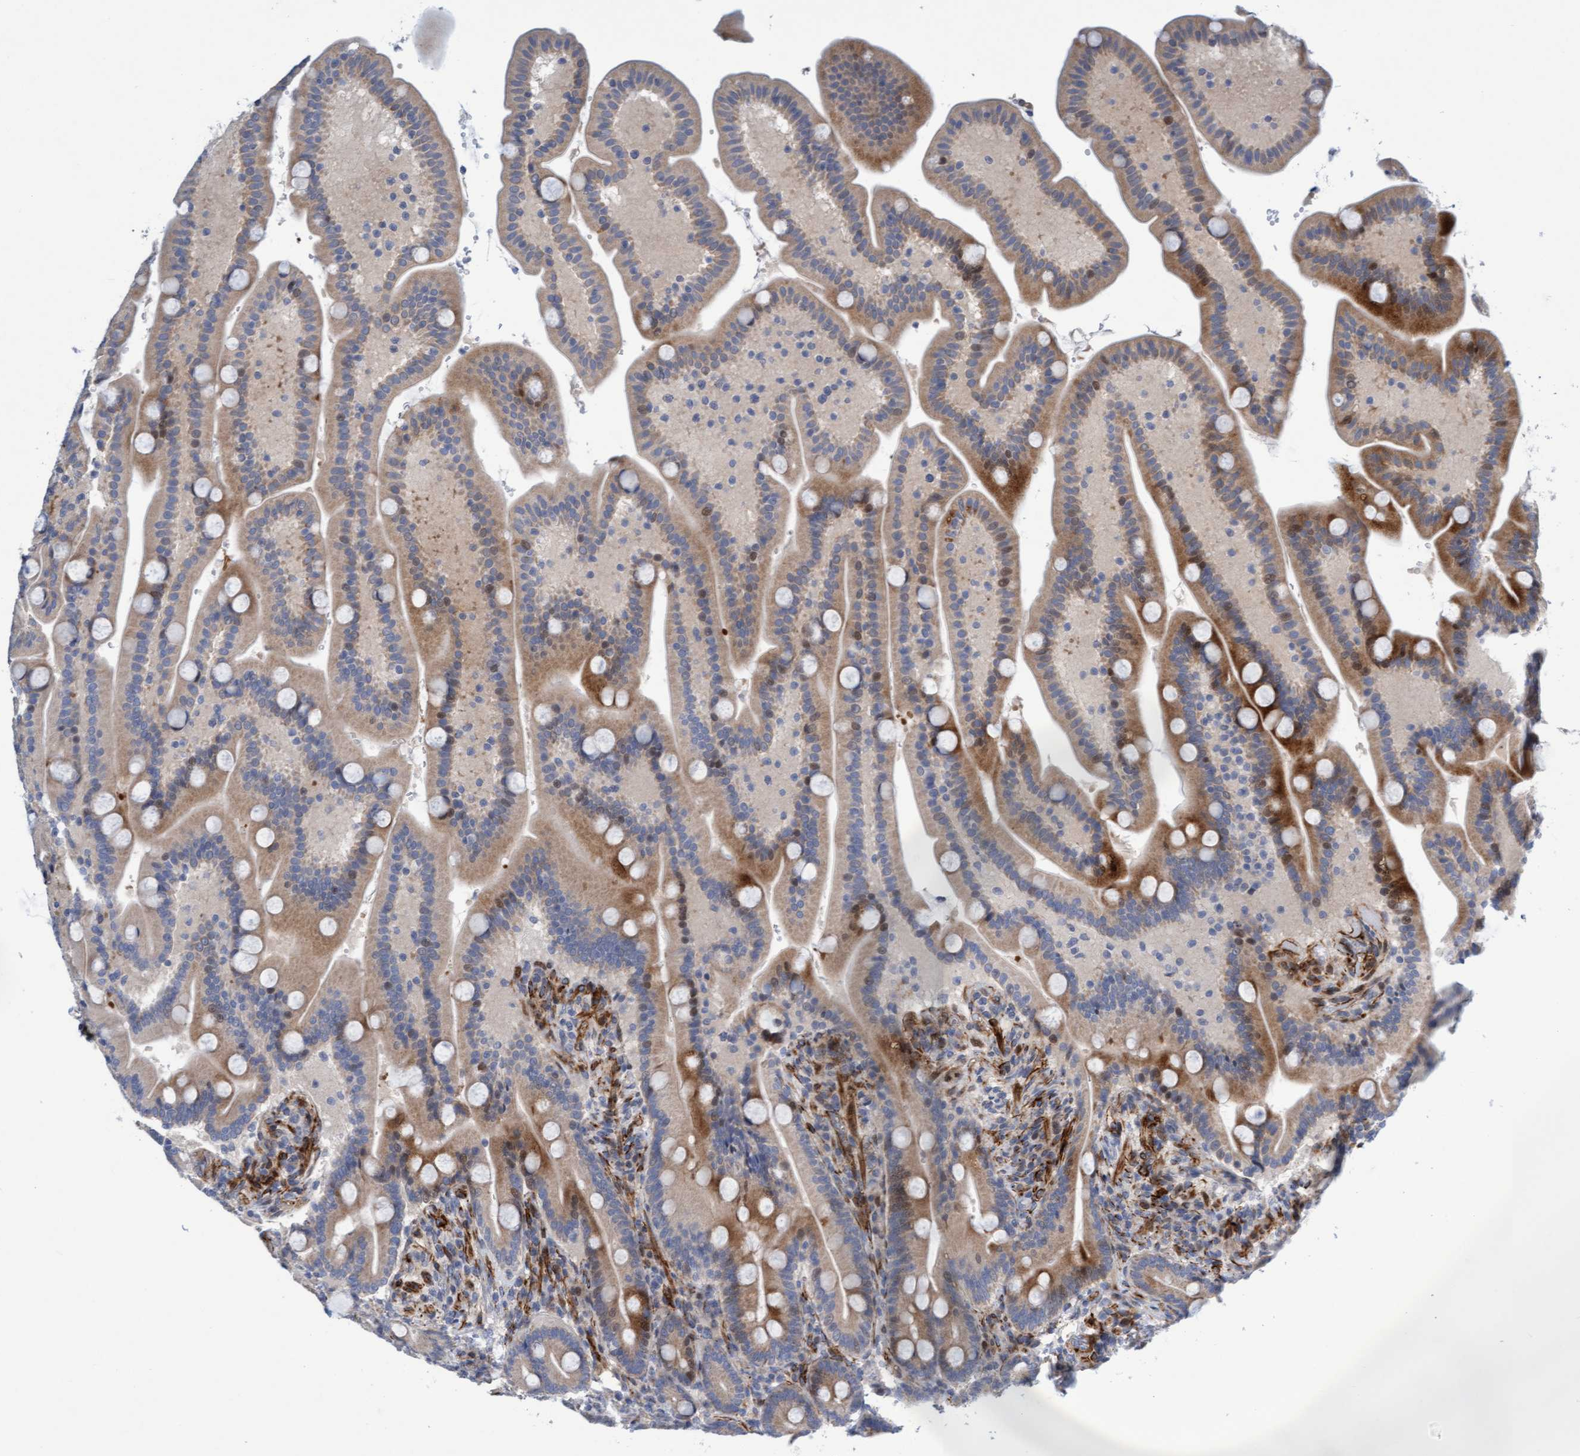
{"staining": {"intensity": "strong", "quantity": "<25%", "location": "cytoplasmic/membranous"}, "tissue": "duodenum", "cell_type": "Glandular cells", "image_type": "normal", "snomed": [{"axis": "morphology", "description": "Normal tissue, NOS"}, {"axis": "topography", "description": "Duodenum"}], "caption": "An image of human duodenum stained for a protein displays strong cytoplasmic/membranous brown staining in glandular cells.", "gene": "POLG2", "patient": {"sex": "male", "age": 54}}